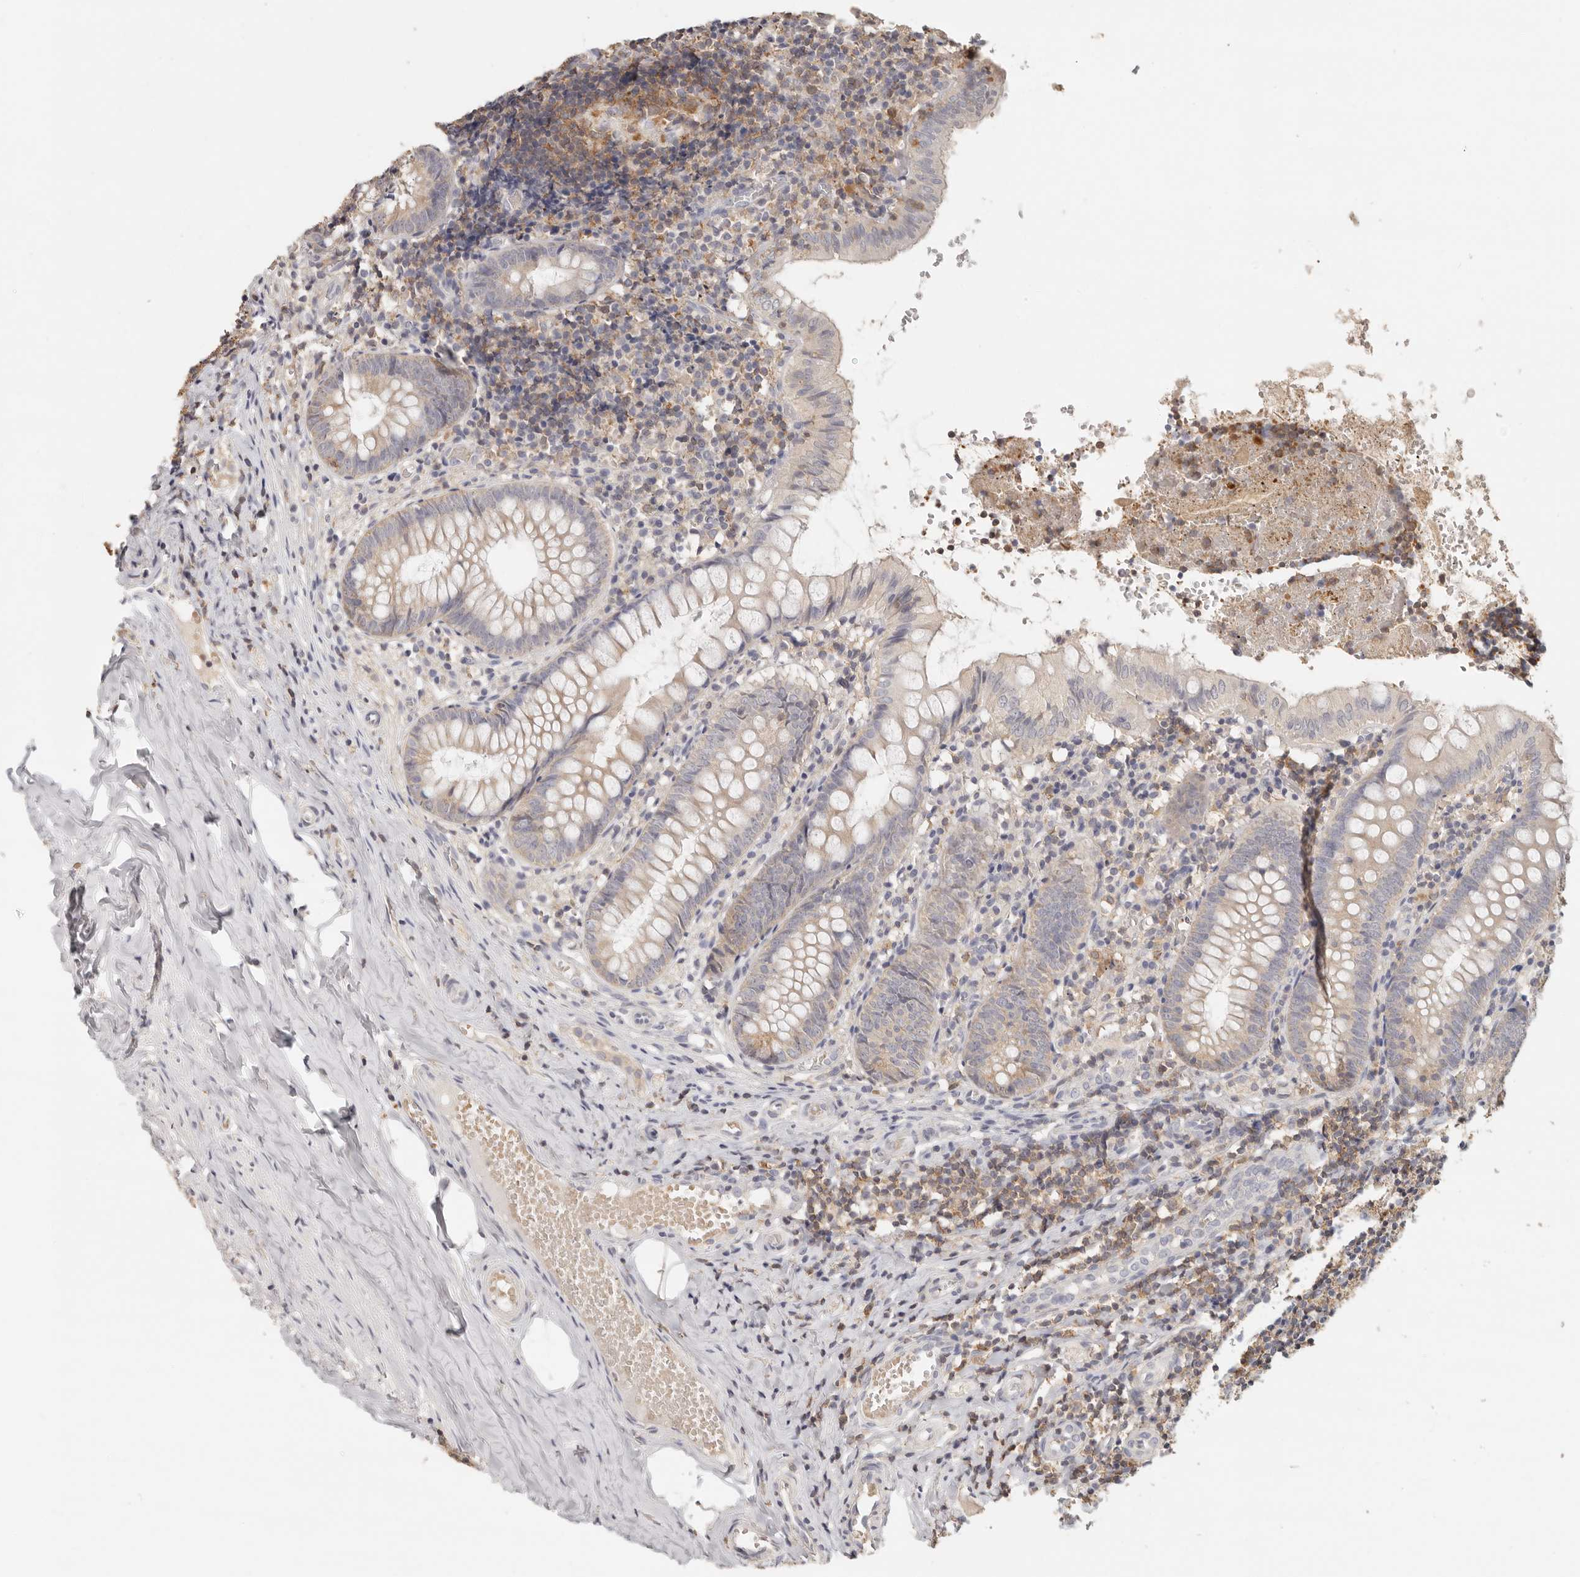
{"staining": {"intensity": "weak", "quantity": "25%-75%", "location": "cytoplasmic/membranous"}, "tissue": "appendix", "cell_type": "Glandular cells", "image_type": "normal", "snomed": [{"axis": "morphology", "description": "Normal tissue, NOS"}, {"axis": "topography", "description": "Appendix"}], "caption": "A photomicrograph of appendix stained for a protein demonstrates weak cytoplasmic/membranous brown staining in glandular cells.", "gene": "CSK", "patient": {"sex": "male", "age": 8}}